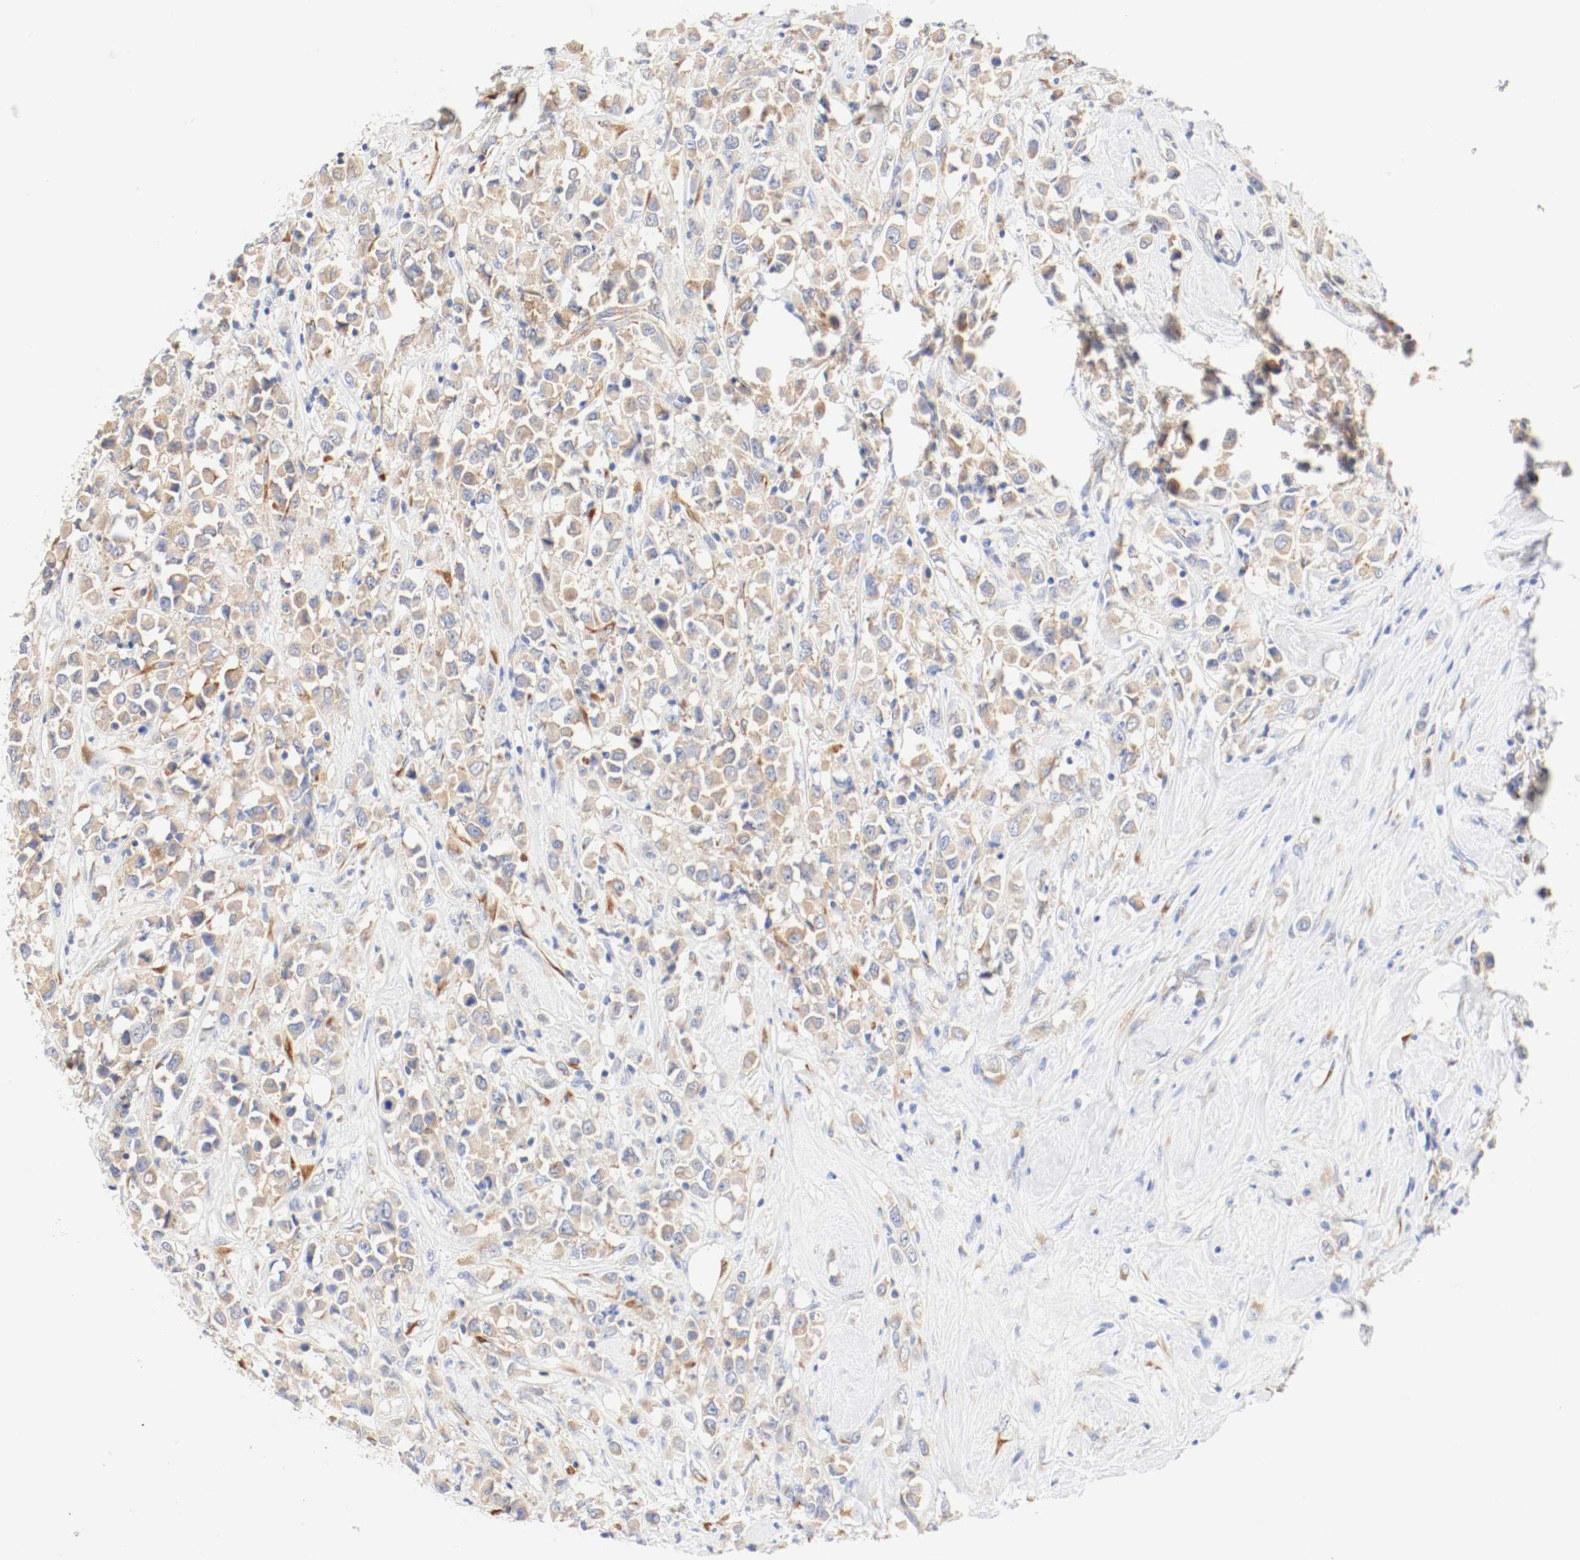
{"staining": {"intensity": "moderate", "quantity": ">75%", "location": "cytoplasmic/membranous"}, "tissue": "breast cancer", "cell_type": "Tumor cells", "image_type": "cancer", "snomed": [{"axis": "morphology", "description": "Duct carcinoma"}, {"axis": "topography", "description": "Breast"}], "caption": "Moderate cytoplasmic/membranous protein staining is present in about >75% of tumor cells in intraductal carcinoma (breast). The staining is performed using DAB brown chromogen to label protein expression. The nuclei are counter-stained blue using hematoxylin.", "gene": "GIT1", "patient": {"sex": "female", "age": 61}}